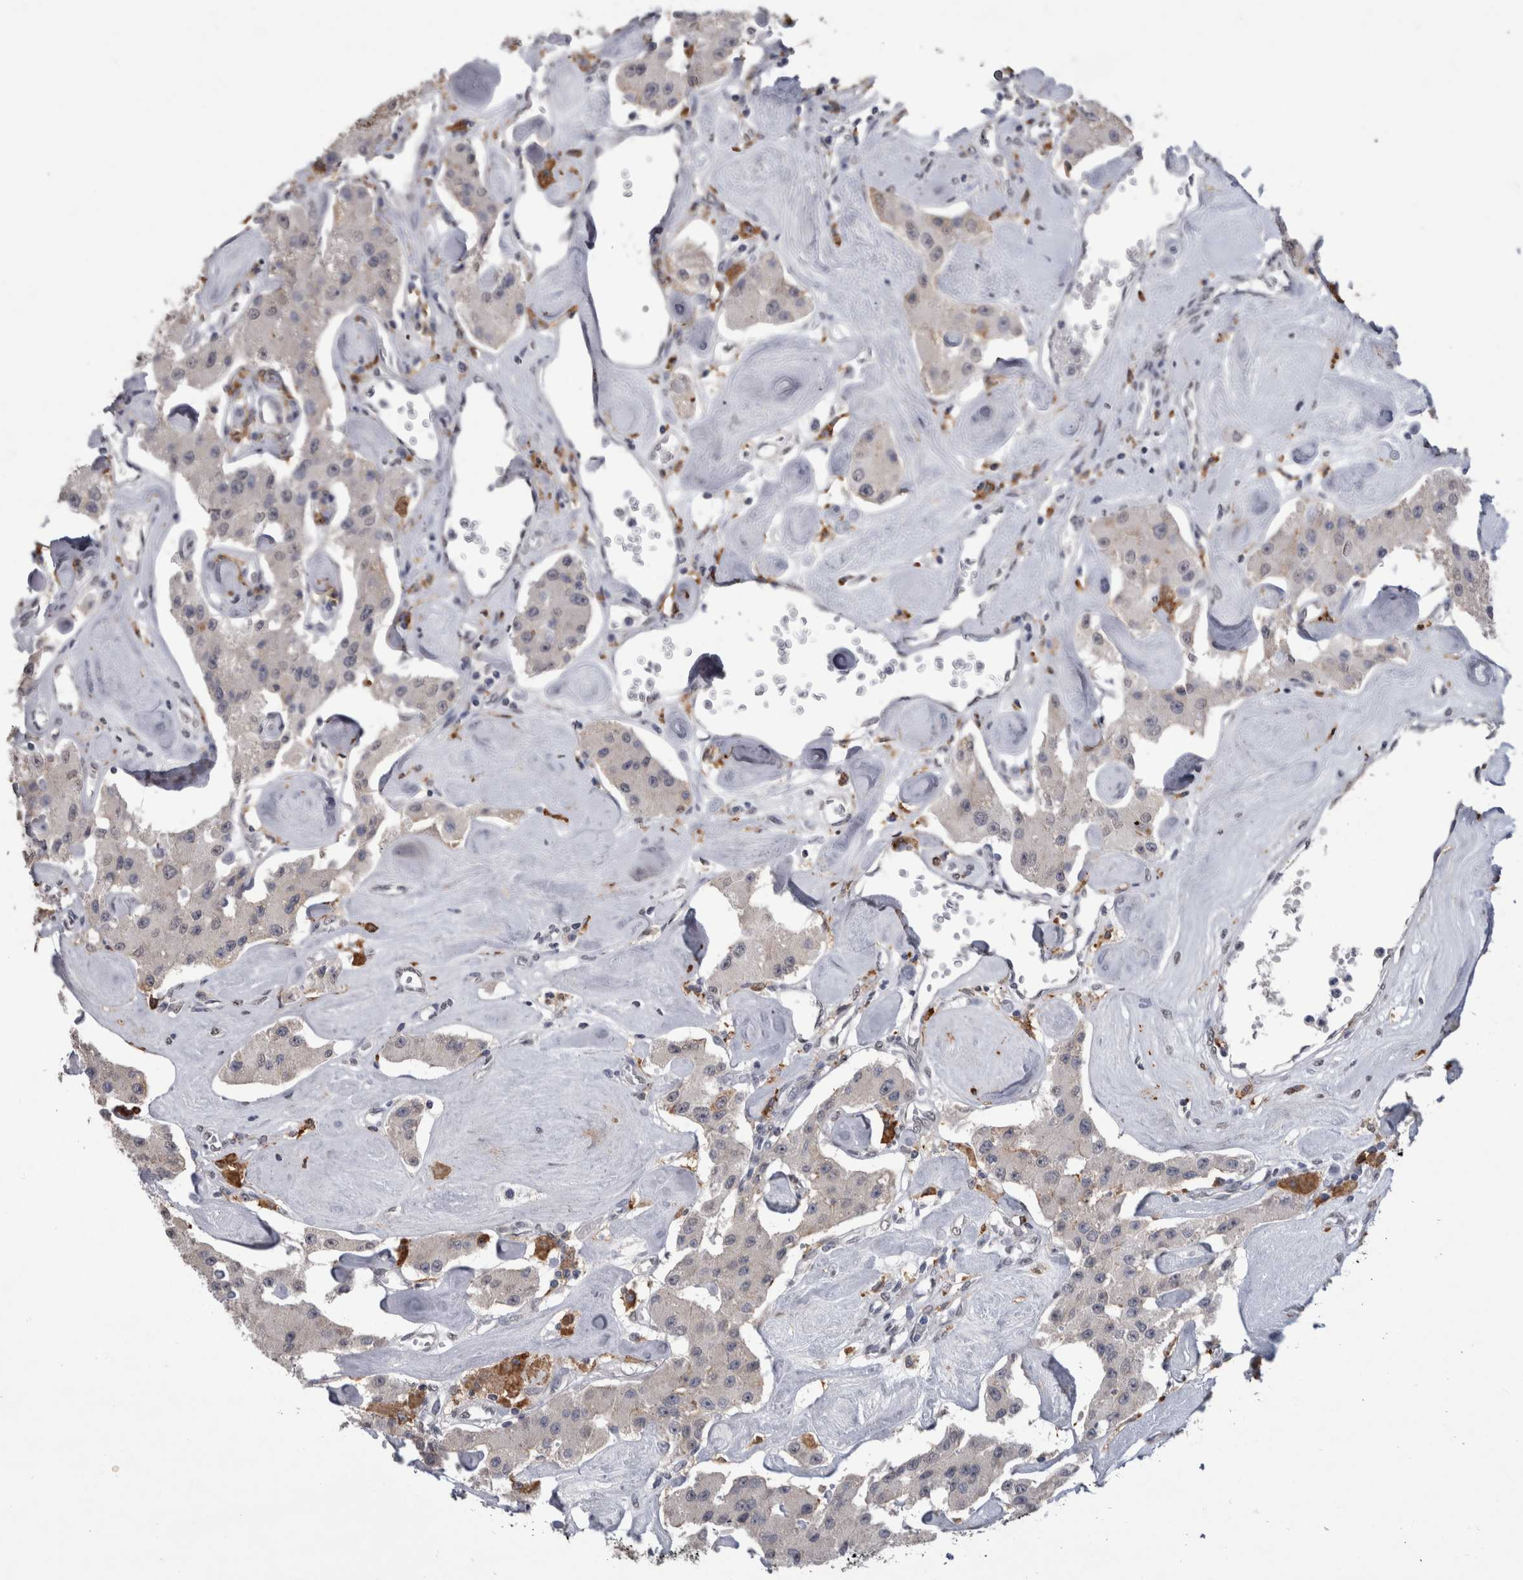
{"staining": {"intensity": "moderate", "quantity": "<25%", "location": "cytoplasmic/membranous"}, "tissue": "carcinoid", "cell_type": "Tumor cells", "image_type": "cancer", "snomed": [{"axis": "morphology", "description": "Carcinoid, malignant, NOS"}, {"axis": "topography", "description": "Pancreas"}], "caption": "This image demonstrates IHC staining of human carcinoid (malignant), with low moderate cytoplasmic/membranous expression in approximately <25% of tumor cells.", "gene": "PAX5", "patient": {"sex": "male", "age": 41}}